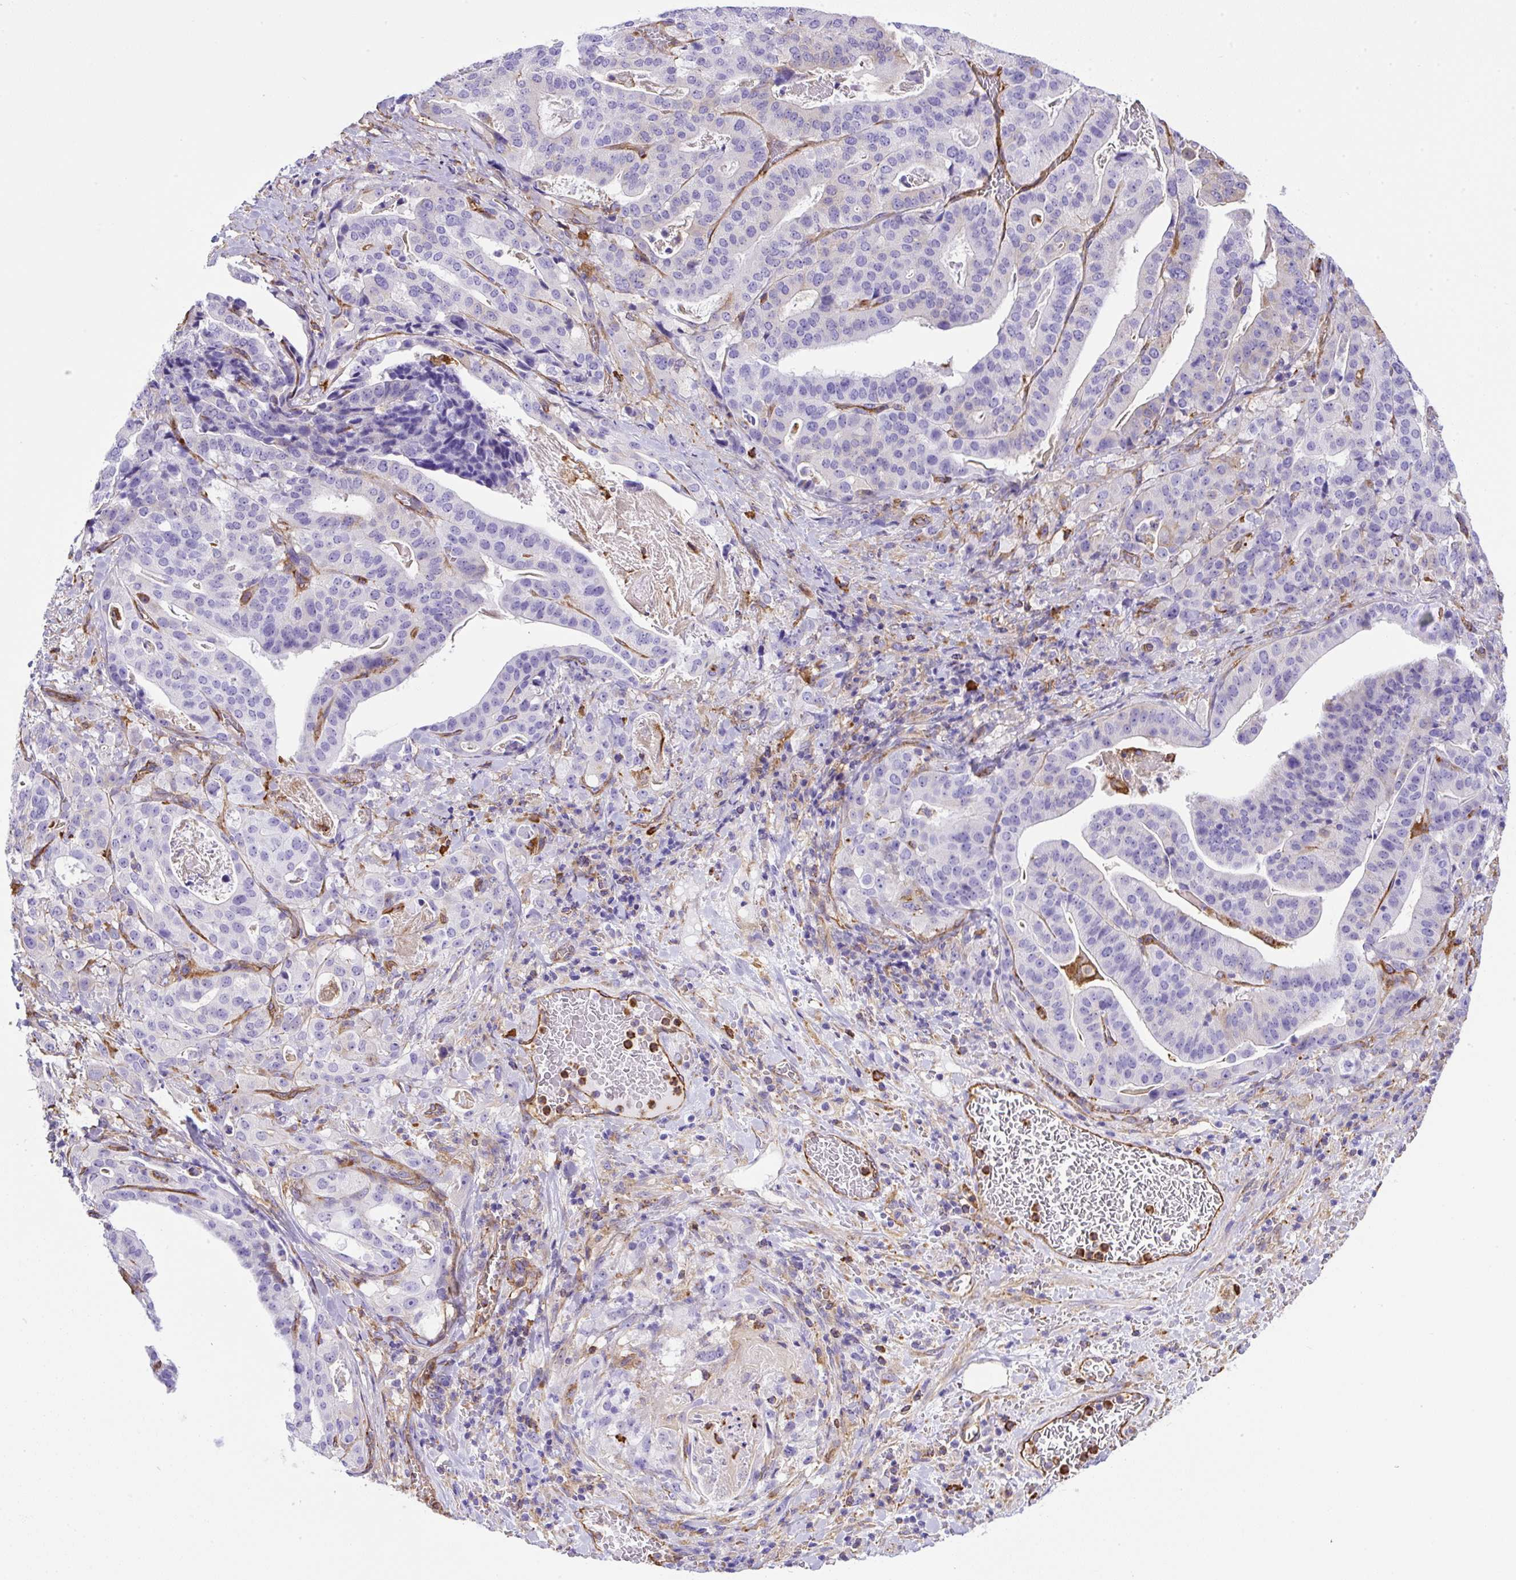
{"staining": {"intensity": "negative", "quantity": "none", "location": "none"}, "tissue": "stomach cancer", "cell_type": "Tumor cells", "image_type": "cancer", "snomed": [{"axis": "morphology", "description": "Adenocarcinoma, NOS"}, {"axis": "topography", "description": "Stomach"}], "caption": "A high-resolution image shows immunohistochemistry staining of adenocarcinoma (stomach), which reveals no significant expression in tumor cells.", "gene": "MAGEB5", "patient": {"sex": "male", "age": 48}}